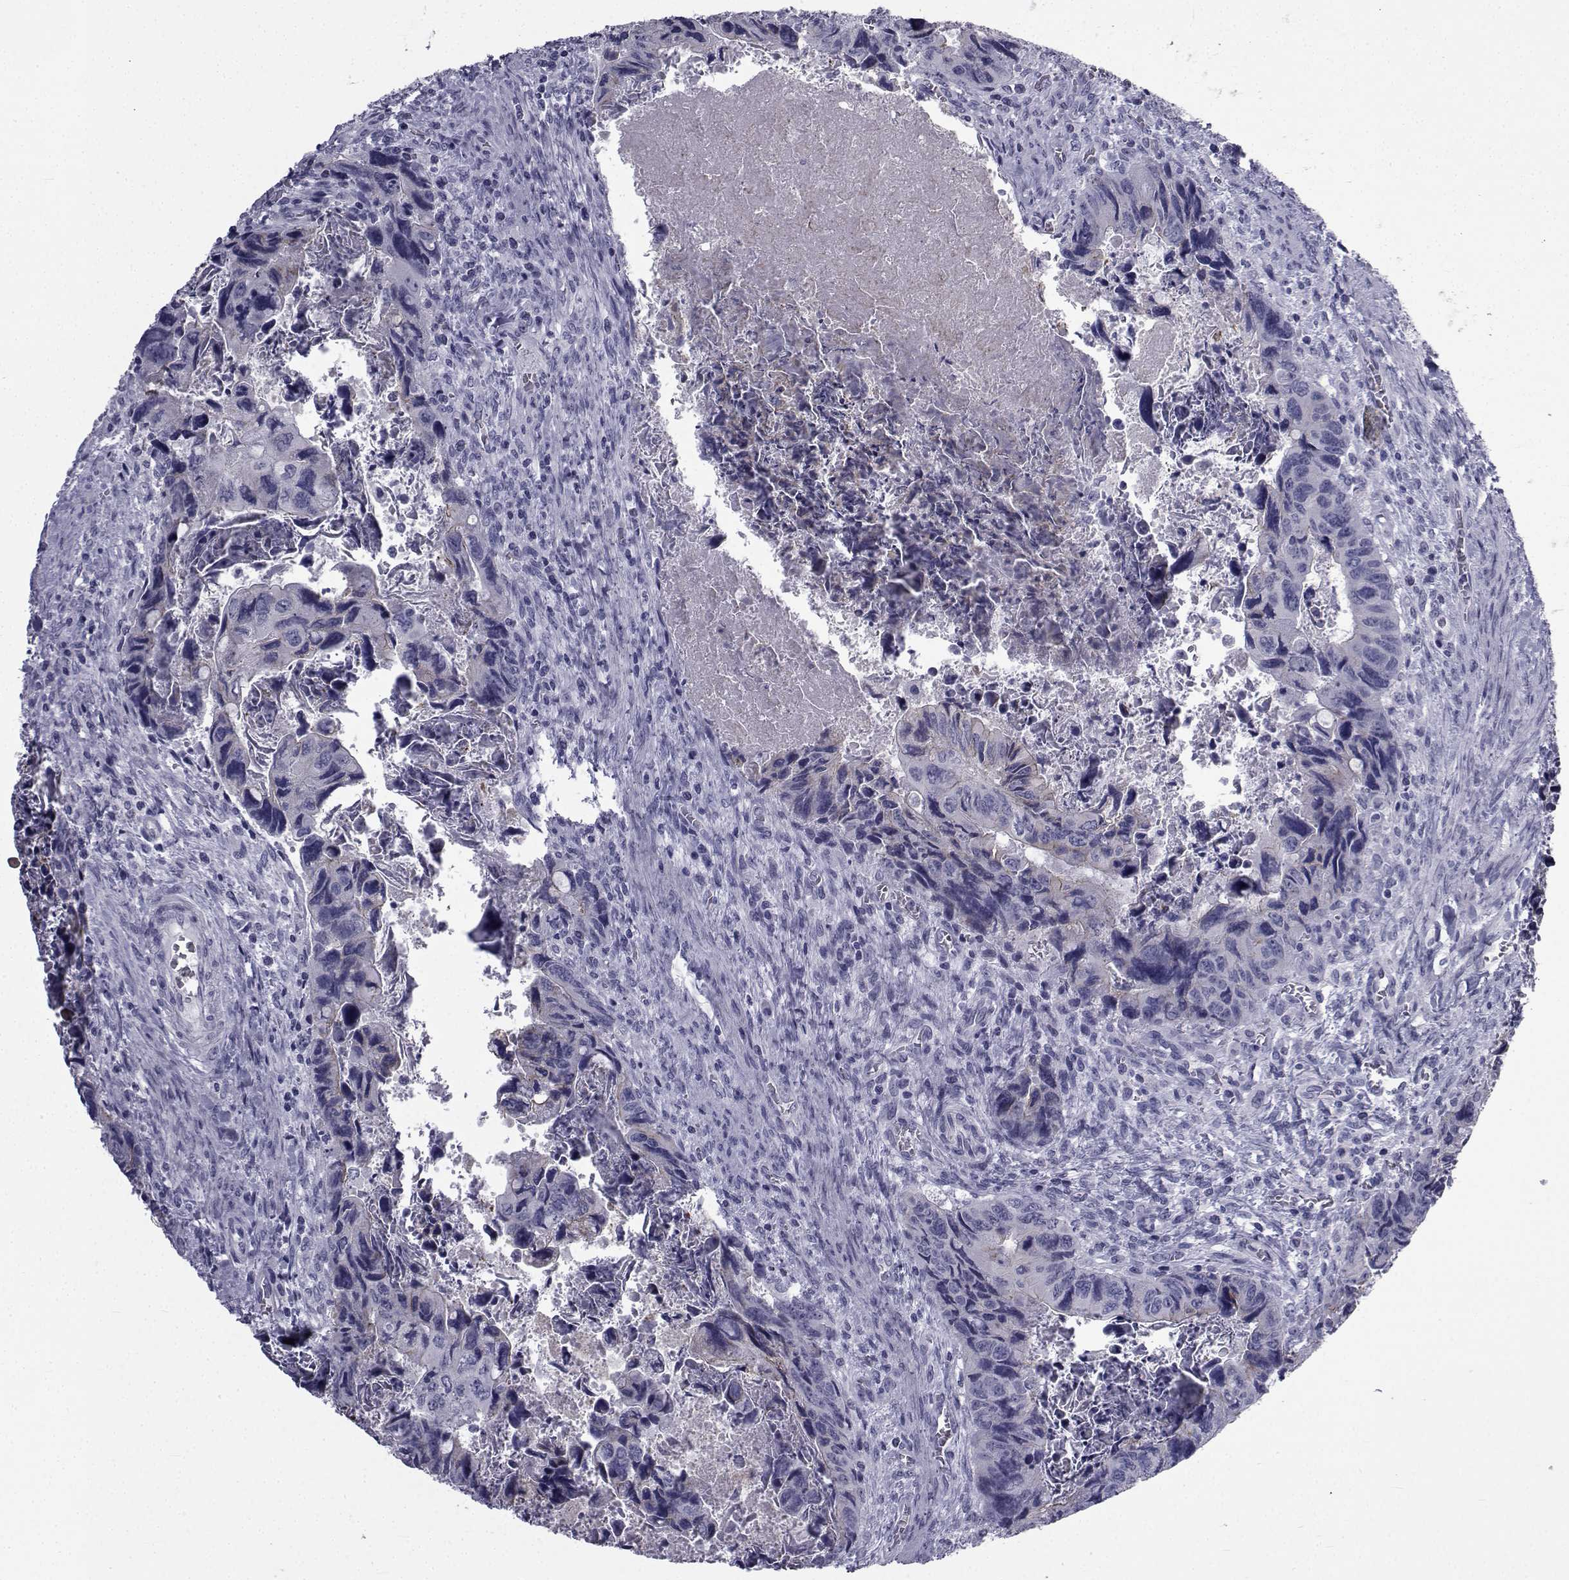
{"staining": {"intensity": "negative", "quantity": "none", "location": "none"}, "tissue": "colorectal cancer", "cell_type": "Tumor cells", "image_type": "cancer", "snomed": [{"axis": "morphology", "description": "Adenocarcinoma, NOS"}, {"axis": "topography", "description": "Rectum"}], "caption": "This is an IHC micrograph of colorectal cancer (adenocarcinoma). There is no expression in tumor cells.", "gene": "PDE6H", "patient": {"sex": "male", "age": 62}}